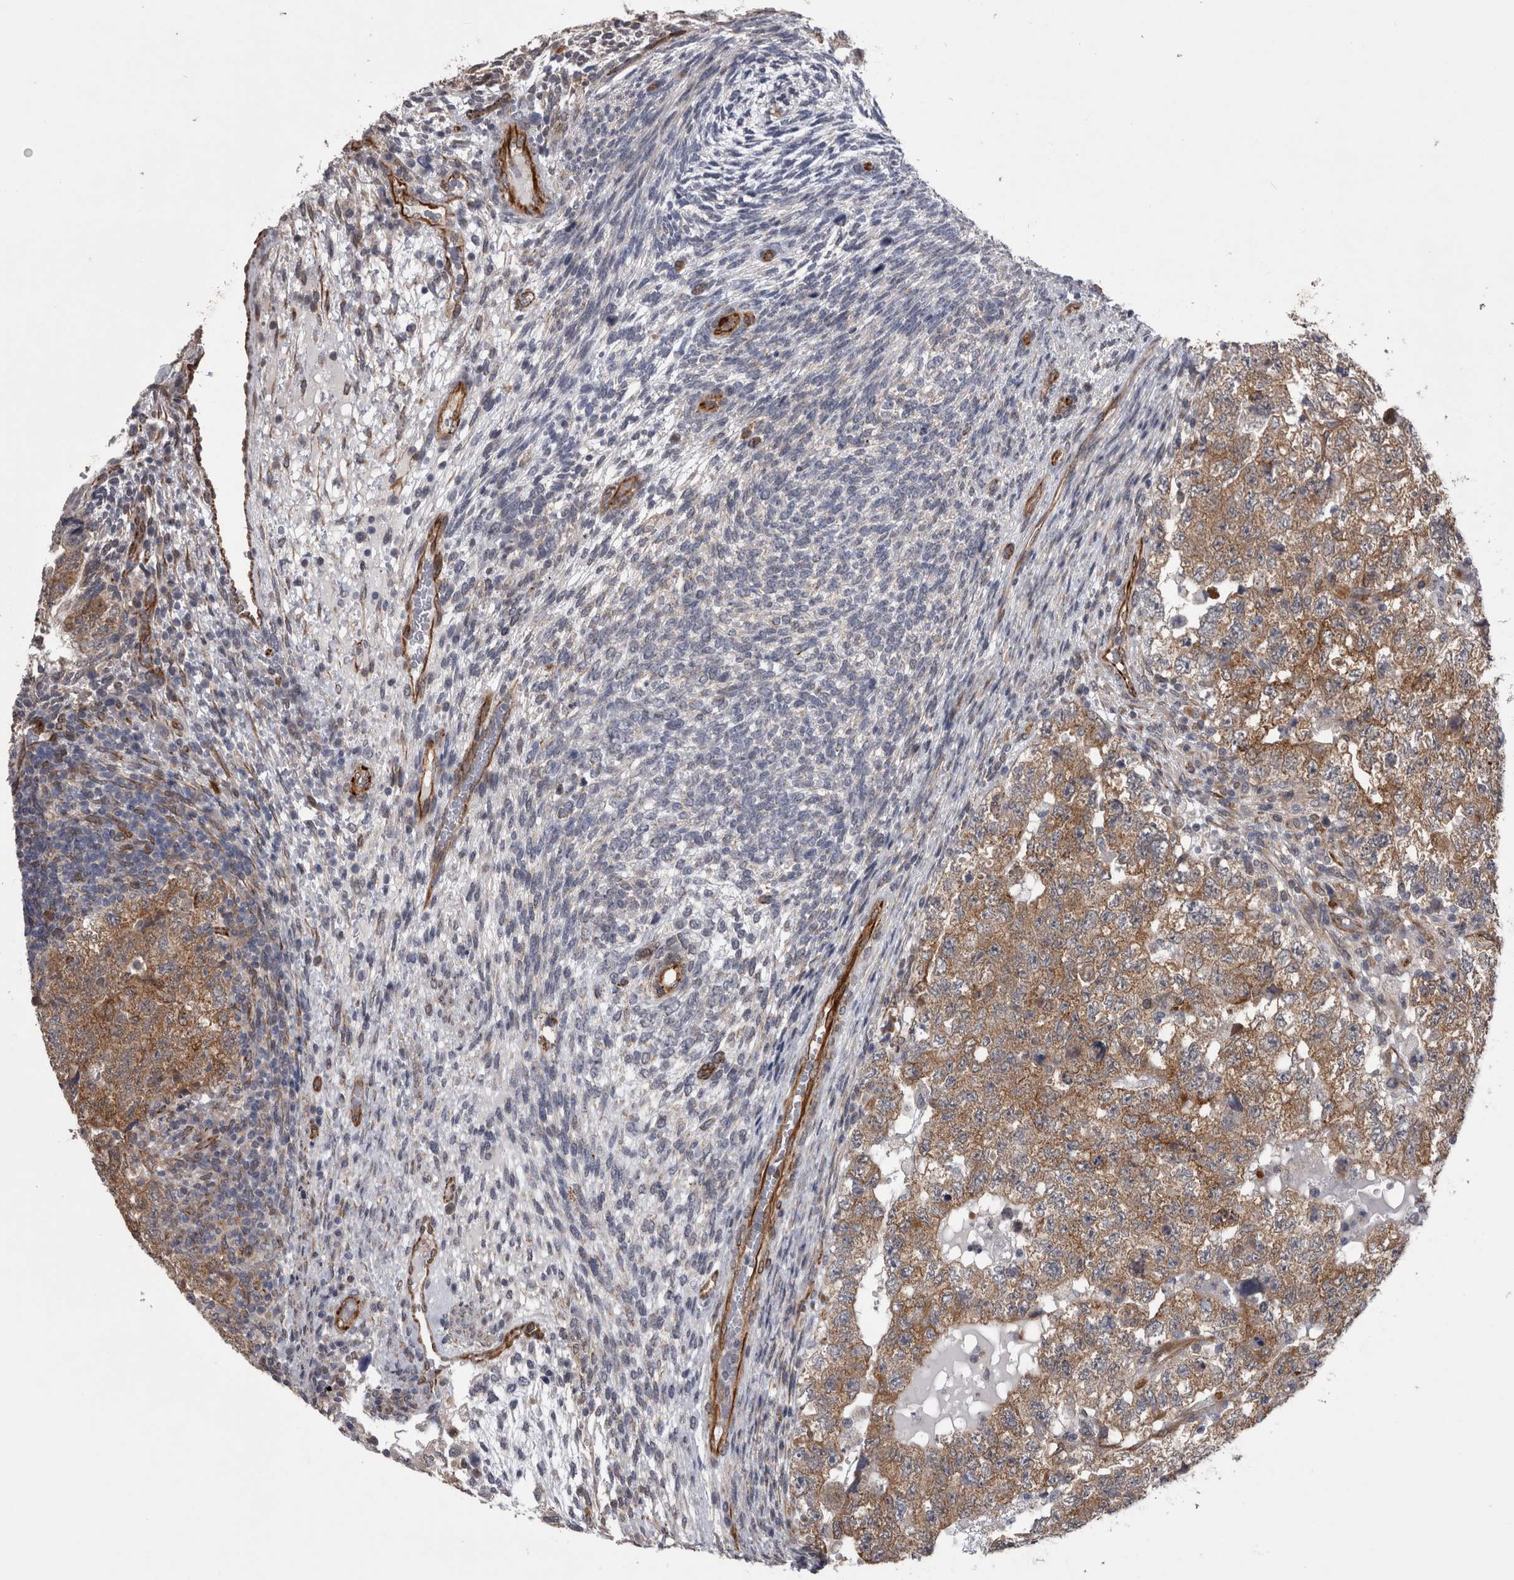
{"staining": {"intensity": "moderate", "quantity": ">75%", "location": "cytoplasmic/membranous"}, "tissue": "testis cancer", "cell_type": "Tumor cells", "image_type": "cancer", "snomed": [{"axis": "morphology", "description": "Carcinoma, Embryonal, NOS"}, {"axis": "topography", "description": "Testis"}], "caption": "Tumor cells demonstrate moderate cytoplasmic/membranous staining in about >75% of cells in testis cancer (embryonal carcinoma). (brown staining indicates protein expression, while blue staining denotes nuclei).", "gene": "ACOT7", "patient": {"sex": "male", "age": 36}}